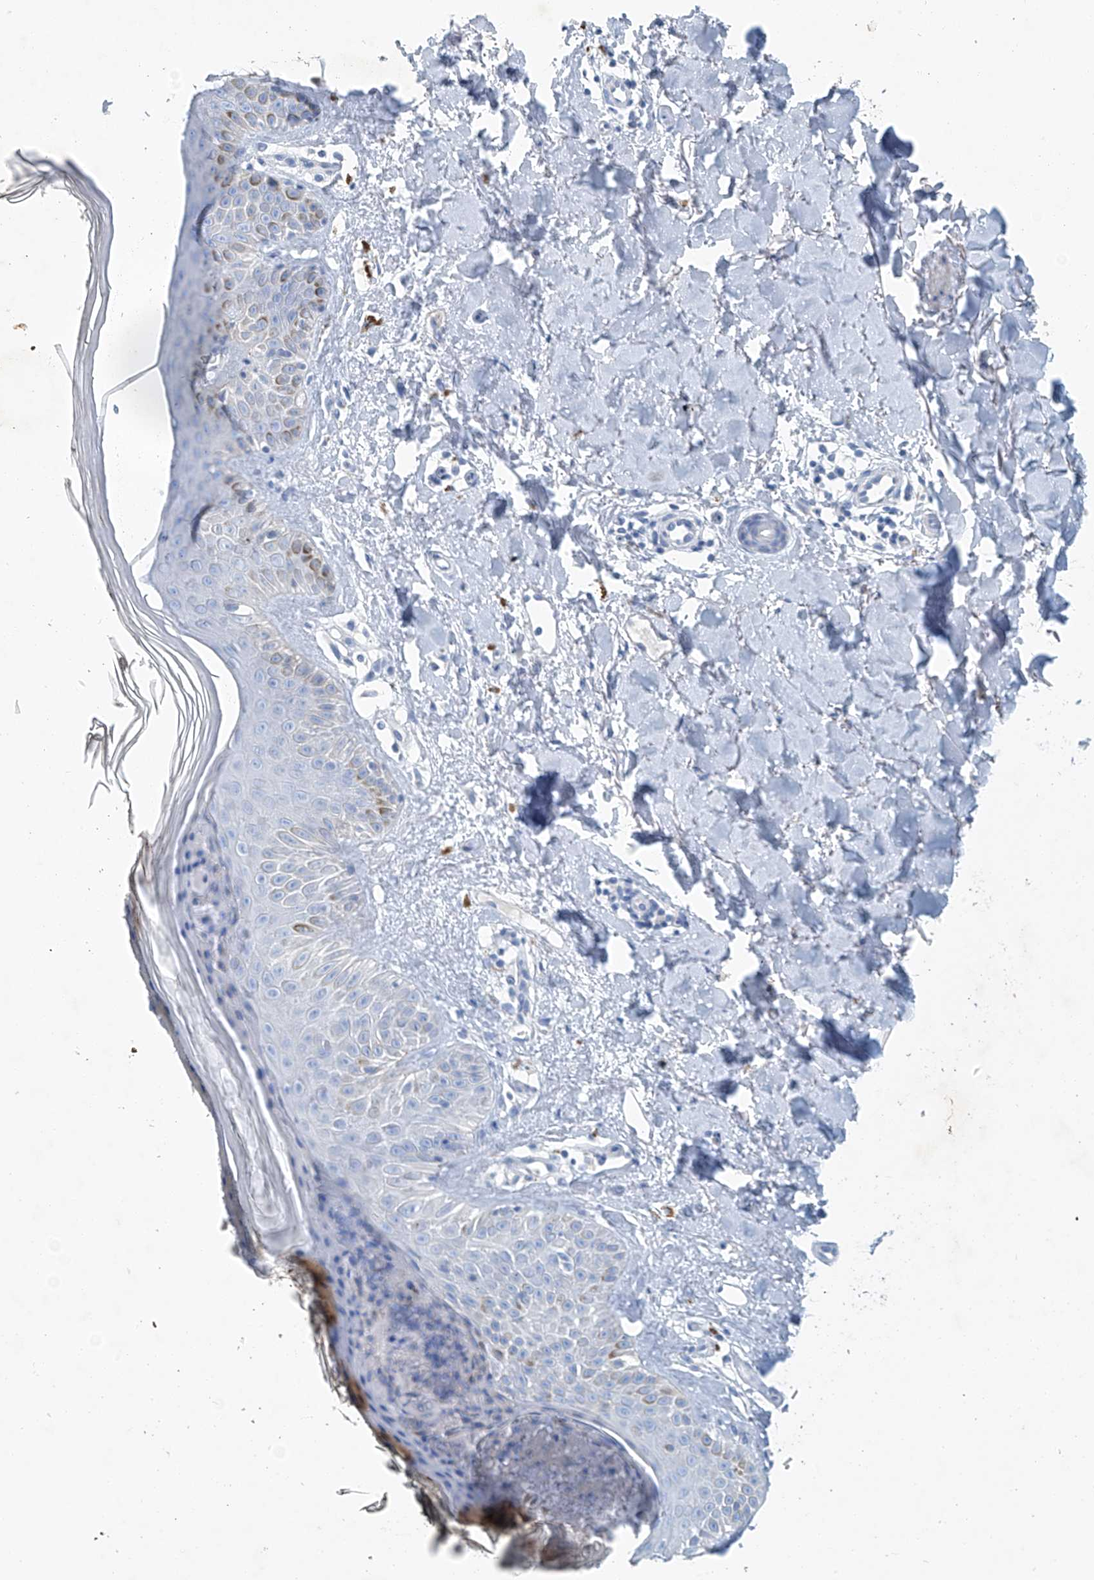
{"staining": {"intensity": "negative", "quantity": "none", "location": "none"}, "tissue": "skin", "cell_type": "Fibroblasts", "image_type": "normal", "snomed": [{"axis": "morphology", "description": "Normal tissue, NOS"}, {"axis": "topography", "description": "Skin"}], "caption": "Skin was stained to show a protein in brown. There is no significant expression in fibroblasts. Brightfield microscopy of immunohistochemistry (IHC) stained with DAB (3,3'-diaminobenzidine) (brown) and hematoxylin (blue), captured at high magnification.", "gene": "C1orf87", "patient": {"sex": "female", "age": 64}}